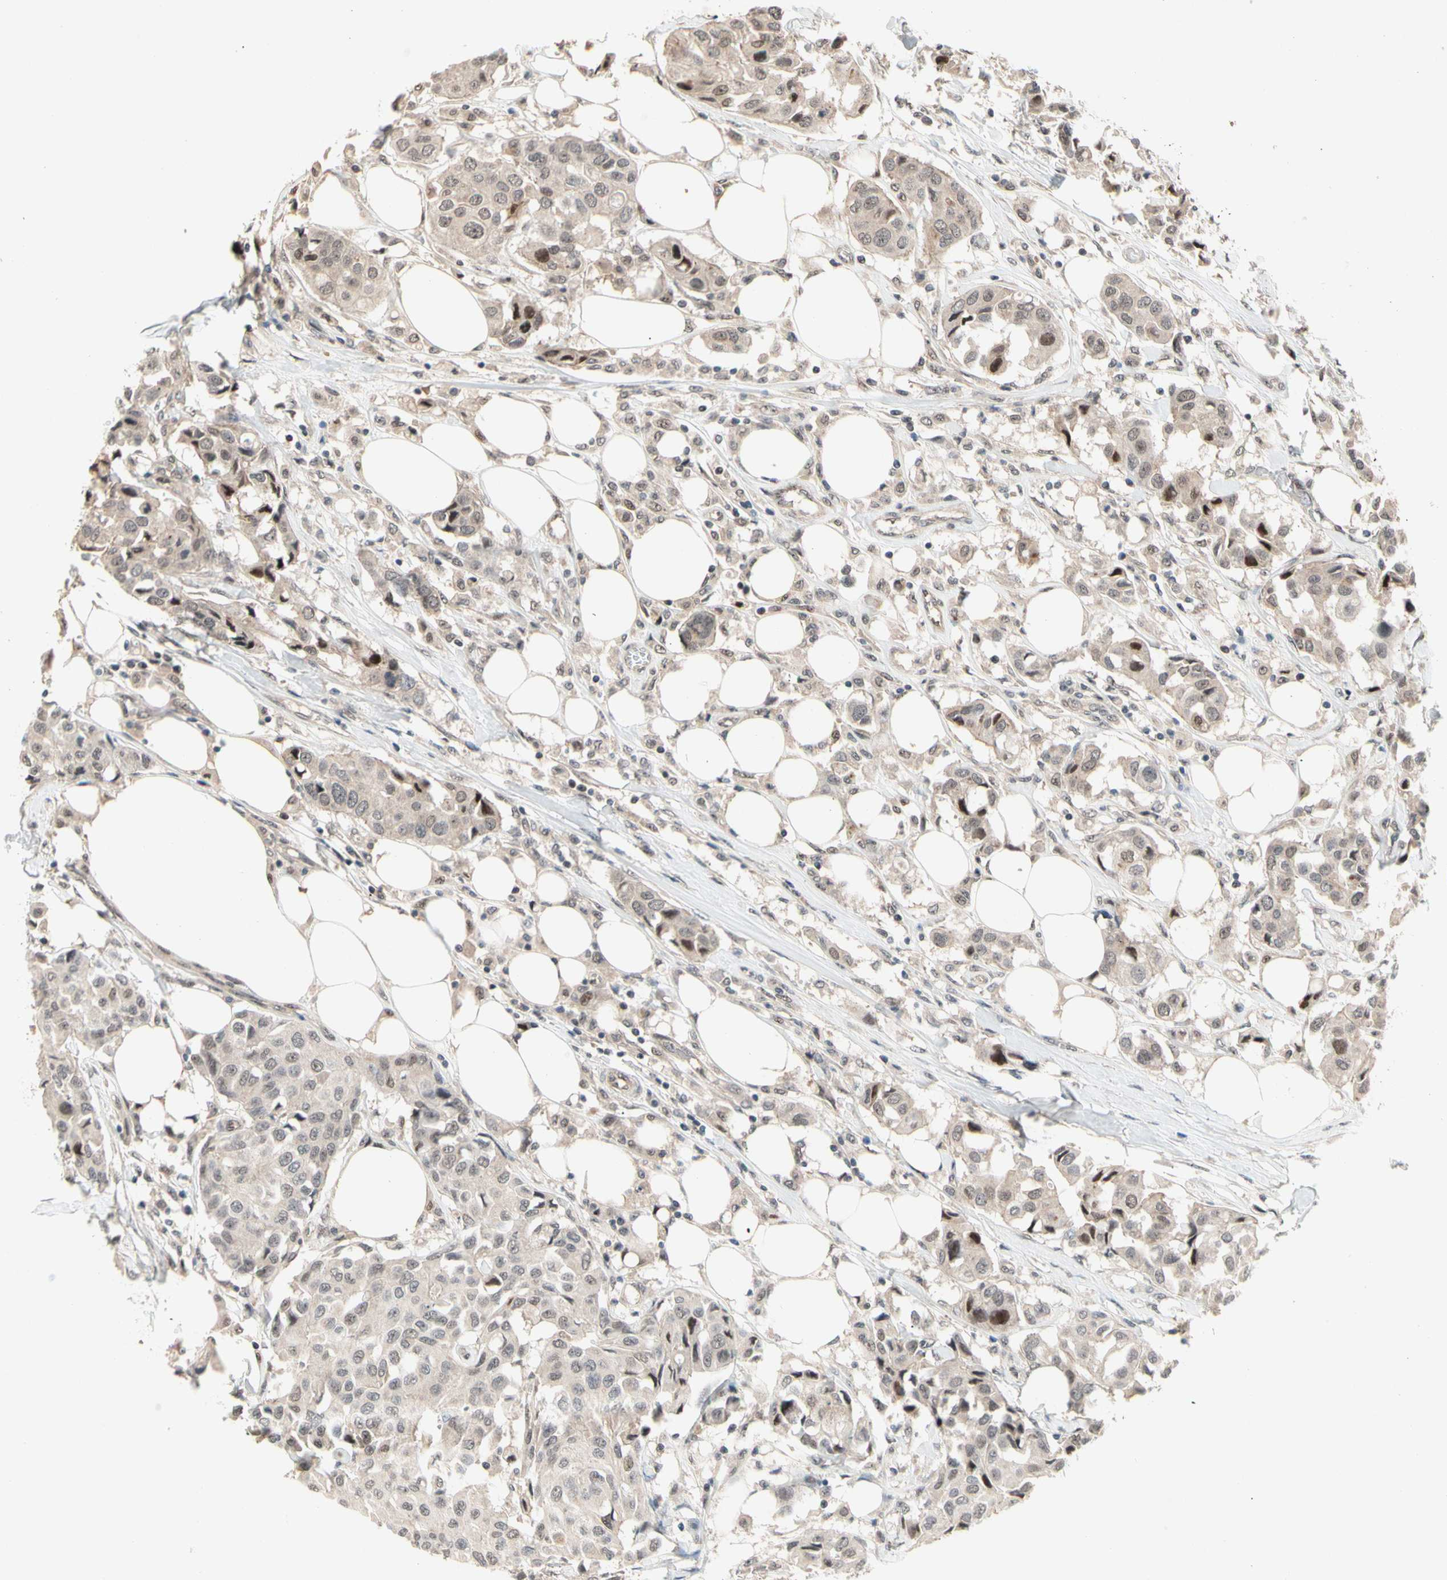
{"staining": {"intensity": "weak", "quantity": ">75%", "location": "cytoplasmic/membranous"}, "tissue": "breast cancer", "cell_type": "Tumor cells", "image_type": "cancer", "snomed": [{"axis": "morphology", "description": "Duct carcinoma"}, {"axis": "topography", "description": "Breast"}], "caption": "Breast cancer tissue shows weak cytoplasmic/membranous expression in about >75% of tumor cells, visualized by immunohistochemistry.", "gene": "NGEF", "patient": {"sex": "female", "age": 80}}